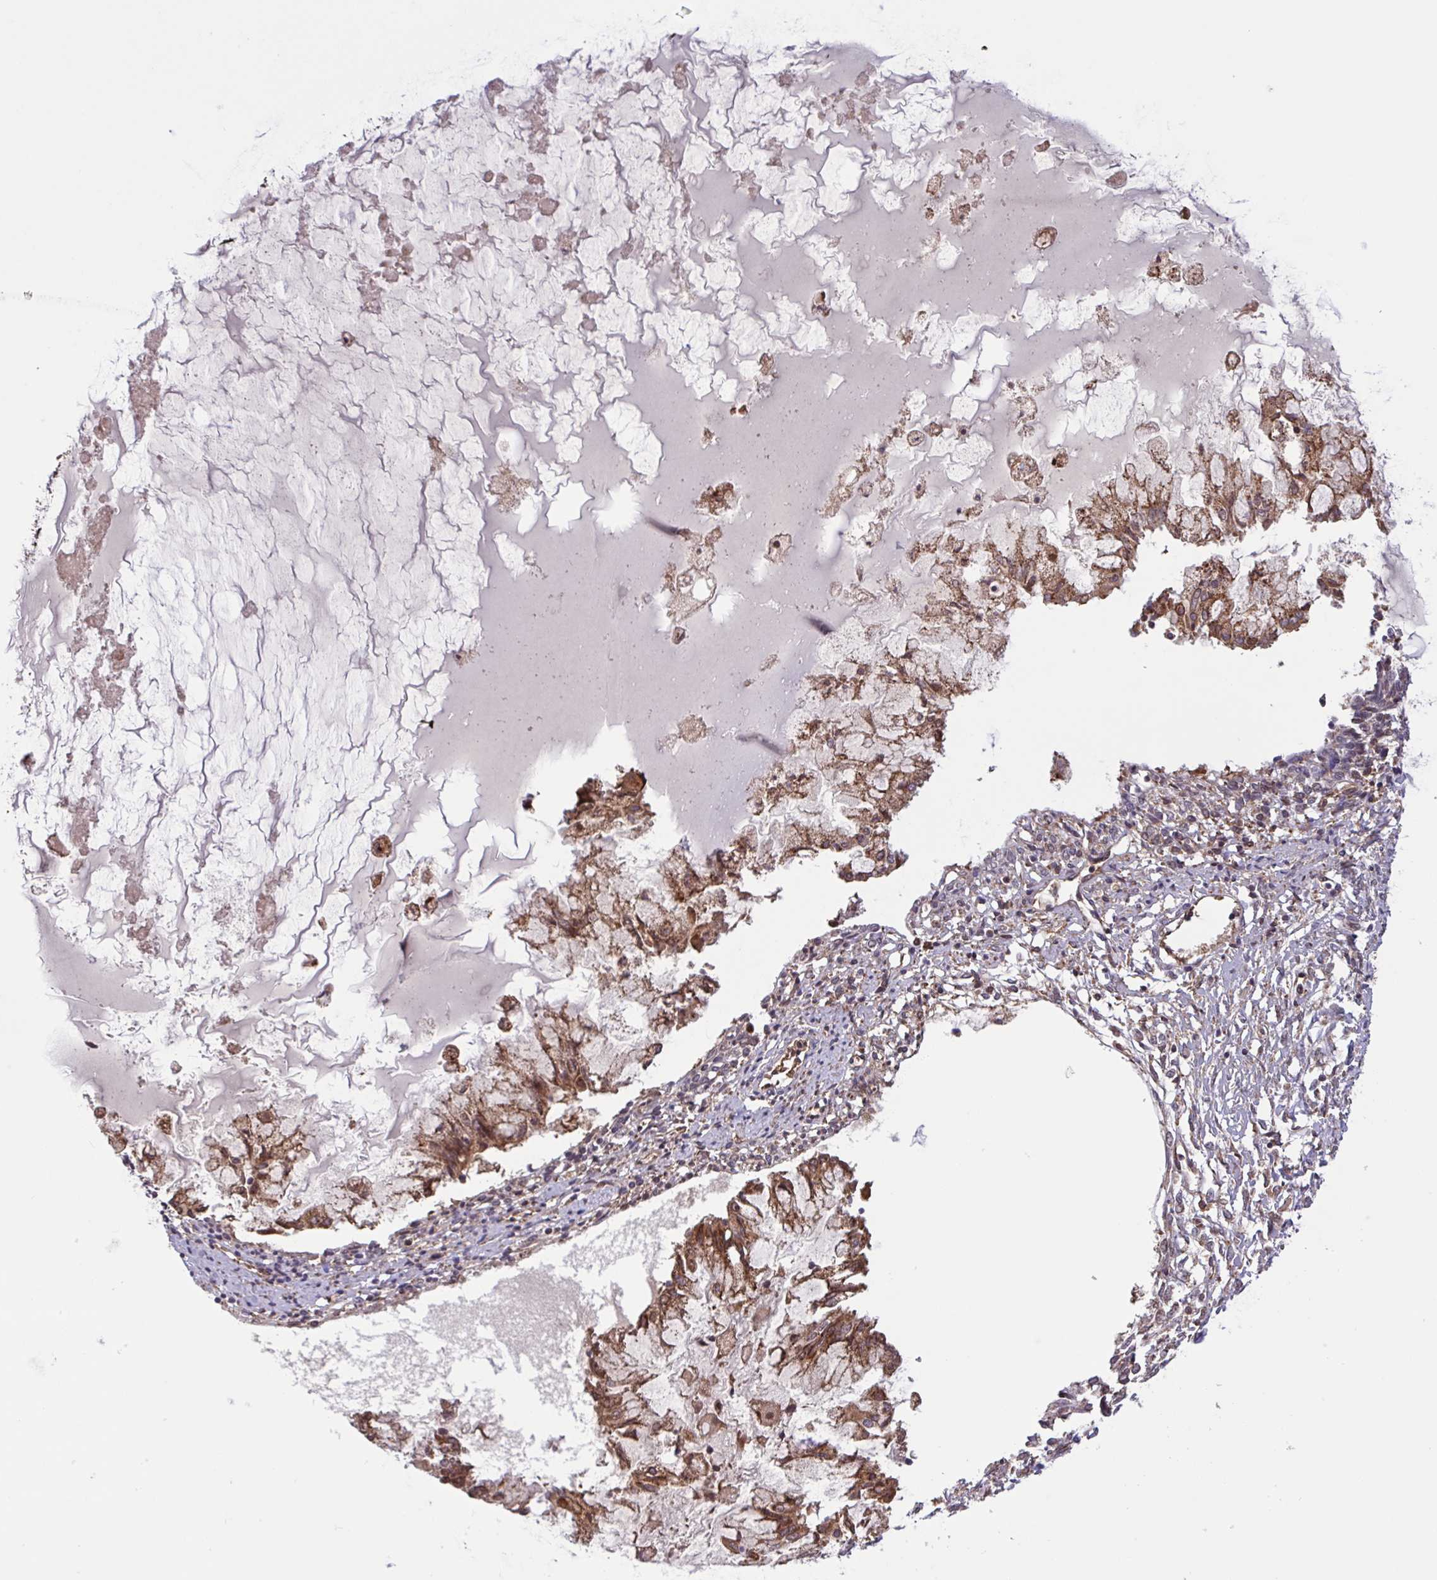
{"staining": {"intensity": "moderate", "quantity": ">75%", "location": "cytoplasmic/membranous"}, "tissue": "ovarian cancer", "cell_type": "Tumor cells", "image_type": "cancer", "snomed": [{"axis": "morphology", "description": "Cystadenocarcinoma, mucinous, NOS"}, {"axis": "topography", "description": "Ovary"}], "caption": "This is a micrograph of IHC staining of mucinous cystadenocarcinoma (ovarian), which shows moderate expression in the cytoplasmic/membranous of tumor cells.", "gene": "INTS10", "patient": {"sex": "female", "age": 34}}